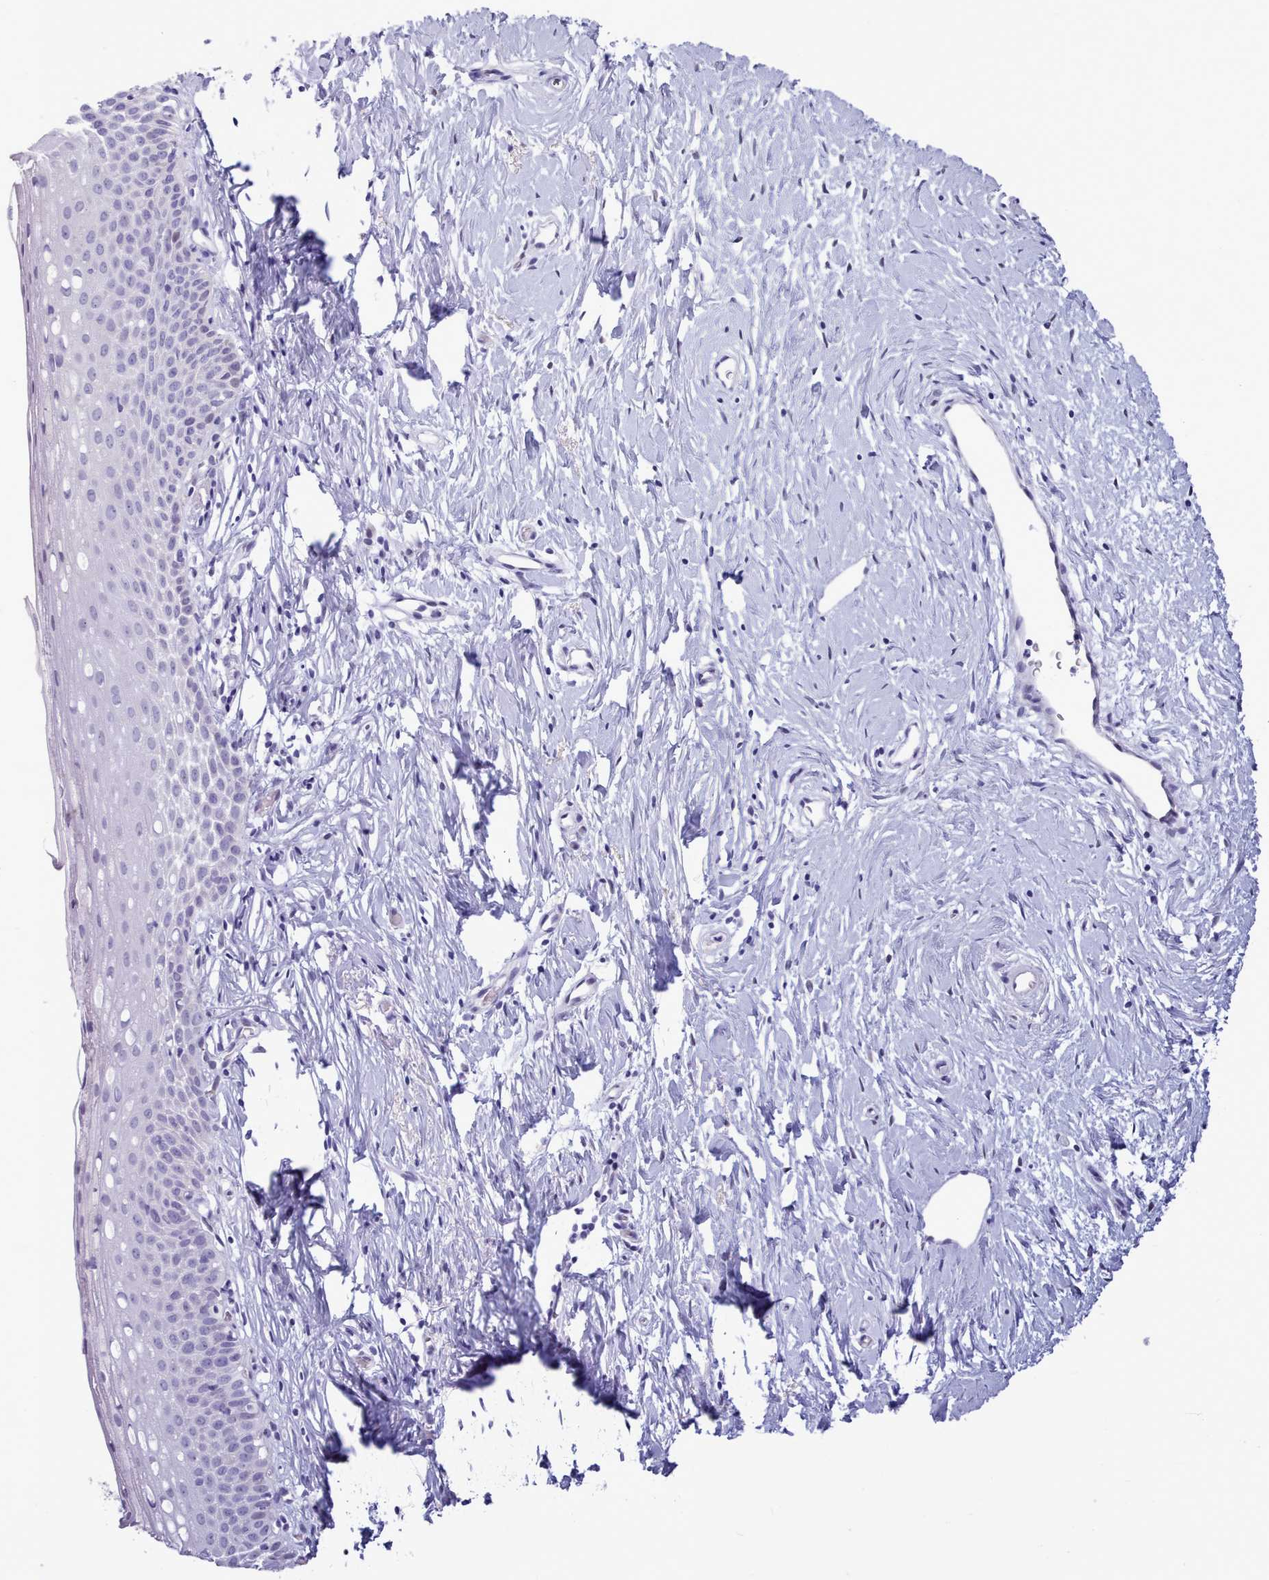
{"staining": {"intensity": "negative", "quantity": "none", "location": "none"}, "tissue": "cervix", "cell_type": "Glandular cells", "image_type": "normal", "snomed": [{"axis": "morphology", "description": "Normal tissue, NOS"}, {"axis": "topography", "description": "Cervix"}], "caption": "High power microscopy image of an immunohistochemistry (IHC) image of unremarkable cervix, revealing no significant staining in glandular cells.", "gene": "TMEM253", "patient": {"sex": "female", "age": 57}}